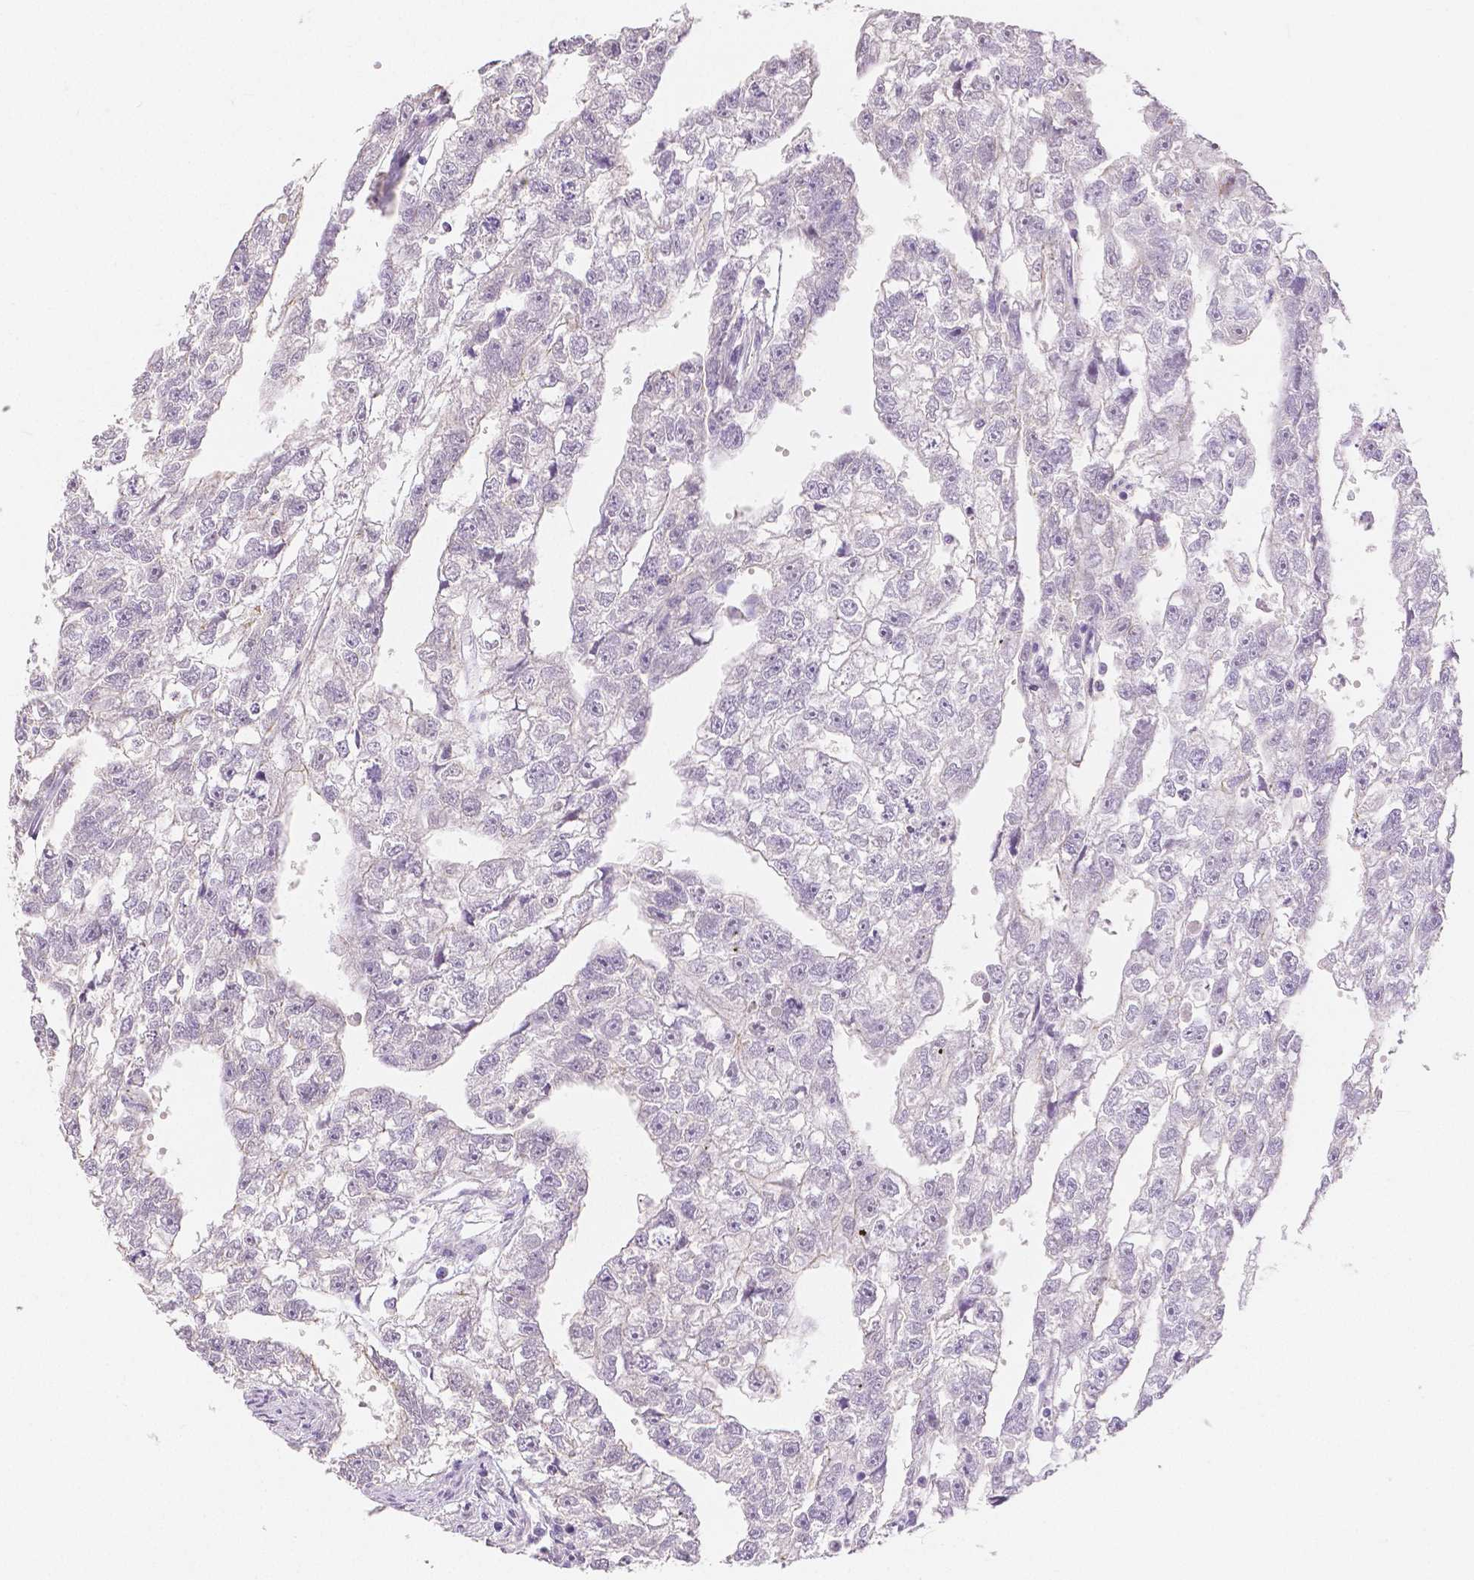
{"staining": {"intensity": "negative", "quantity": "none", "location": "none"}, "tissue": "testis cancer", "cell_type": "Tumor cells", "image_type": "cancer", "snomed": [{"axis": "morphology", "description": "Carcinoma, Embryonal, NOS"}, {"axis": "morphology", "description": "Teratoma, malignant, NOS"}, {"axis": "topography", "description": "Testis"}], "caption": "Protein analysis of testis cancer exhibits no significant staining in tumor cells.", "gene": "OCLN", "patient": {"sex": "male", "age": 44}}